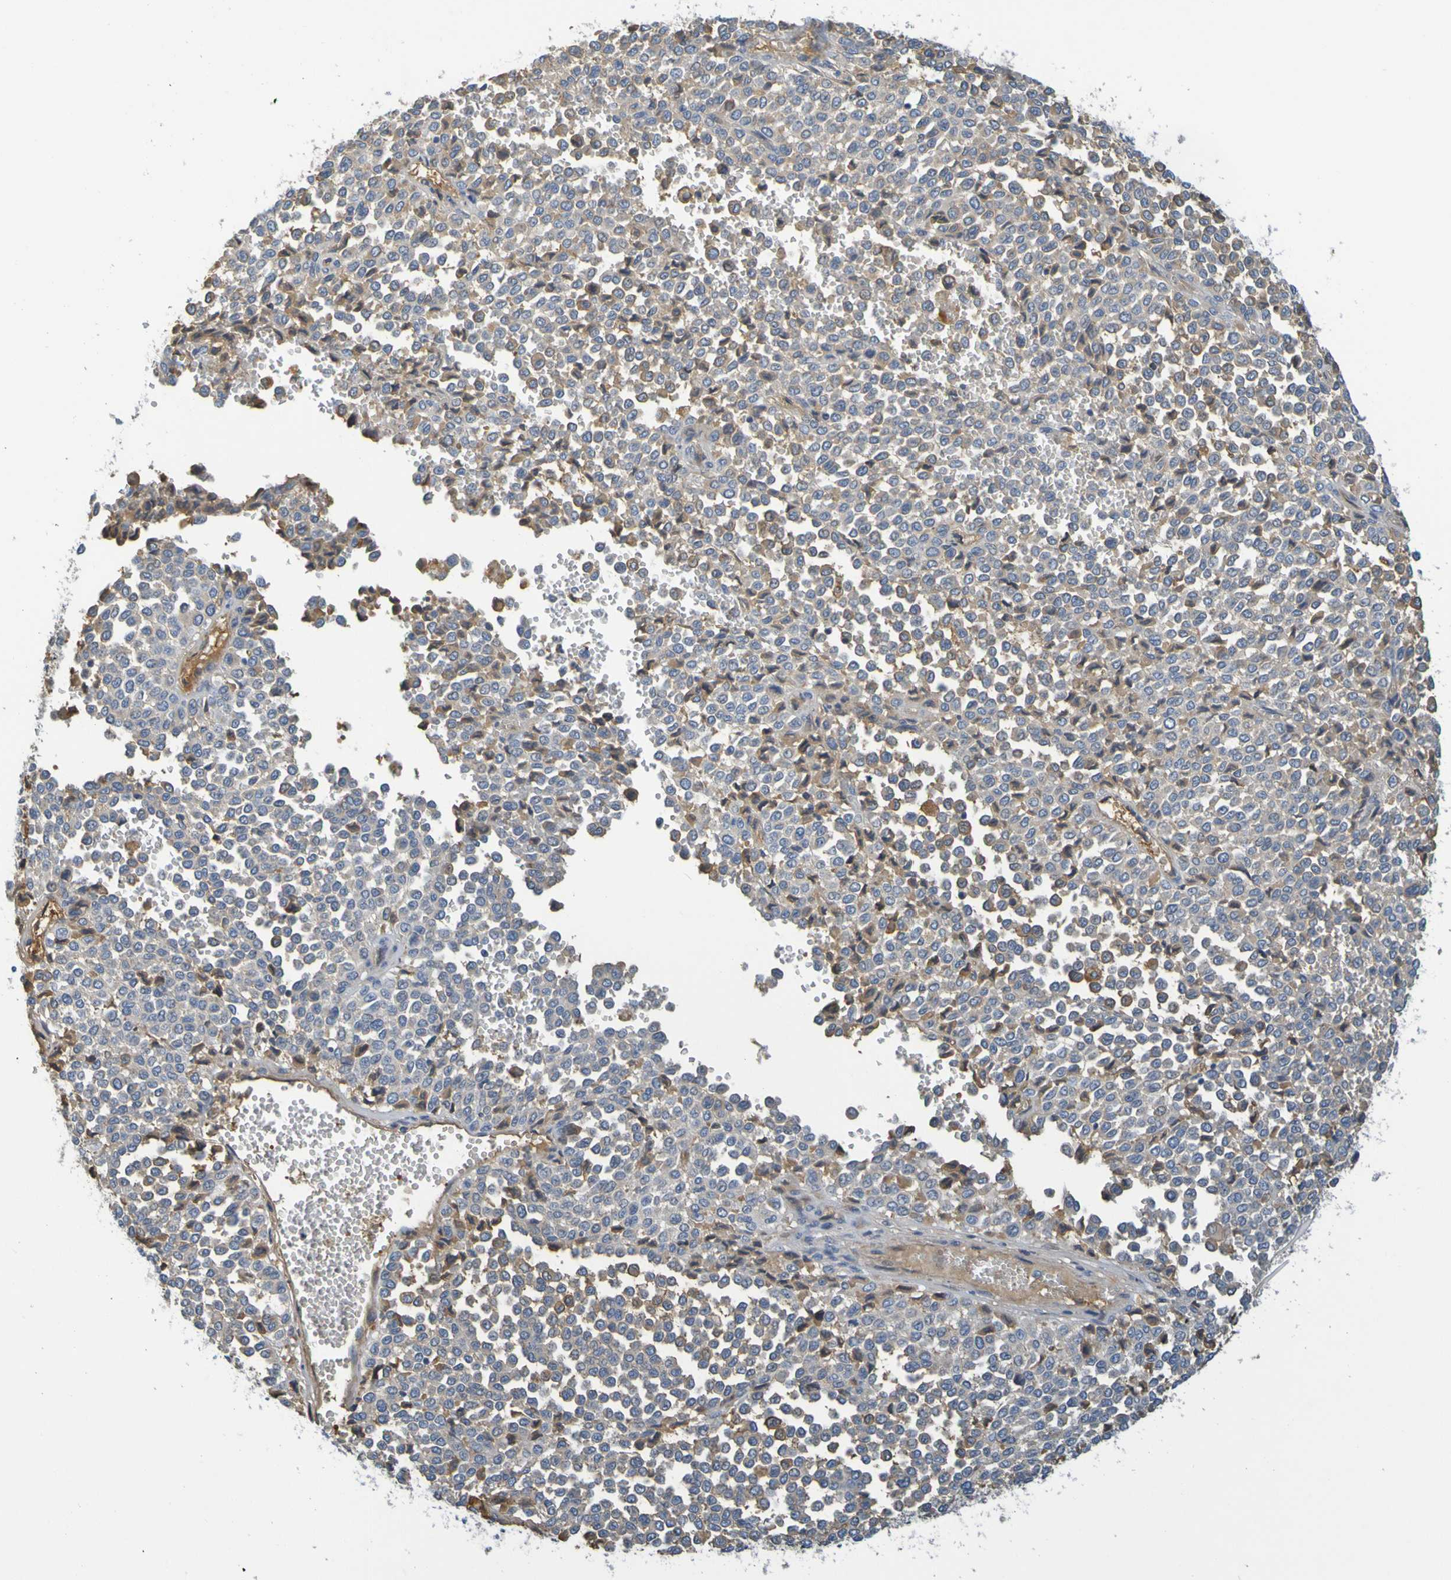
{"staining": {"intensity": "weak", "quantity": ">75%", "location": "cytoplasmic/membranous"}, "tissue": "melanoma", "cell_type": "Tumor cells", "image_type": "cancer", "snomed": [{"axis": "morphology", "description": "Malignant melanoma, Metastatic site"}, {"axis": "topography", "description": "Pancreas"}], "caption": "Melanoma stained with a brown dye reveals weak cytoplasmic/membranous positive expression in approximately >75% of tumor cells.", "gene": "C1QA", "patient": {"sex": "female", "age": 30}}